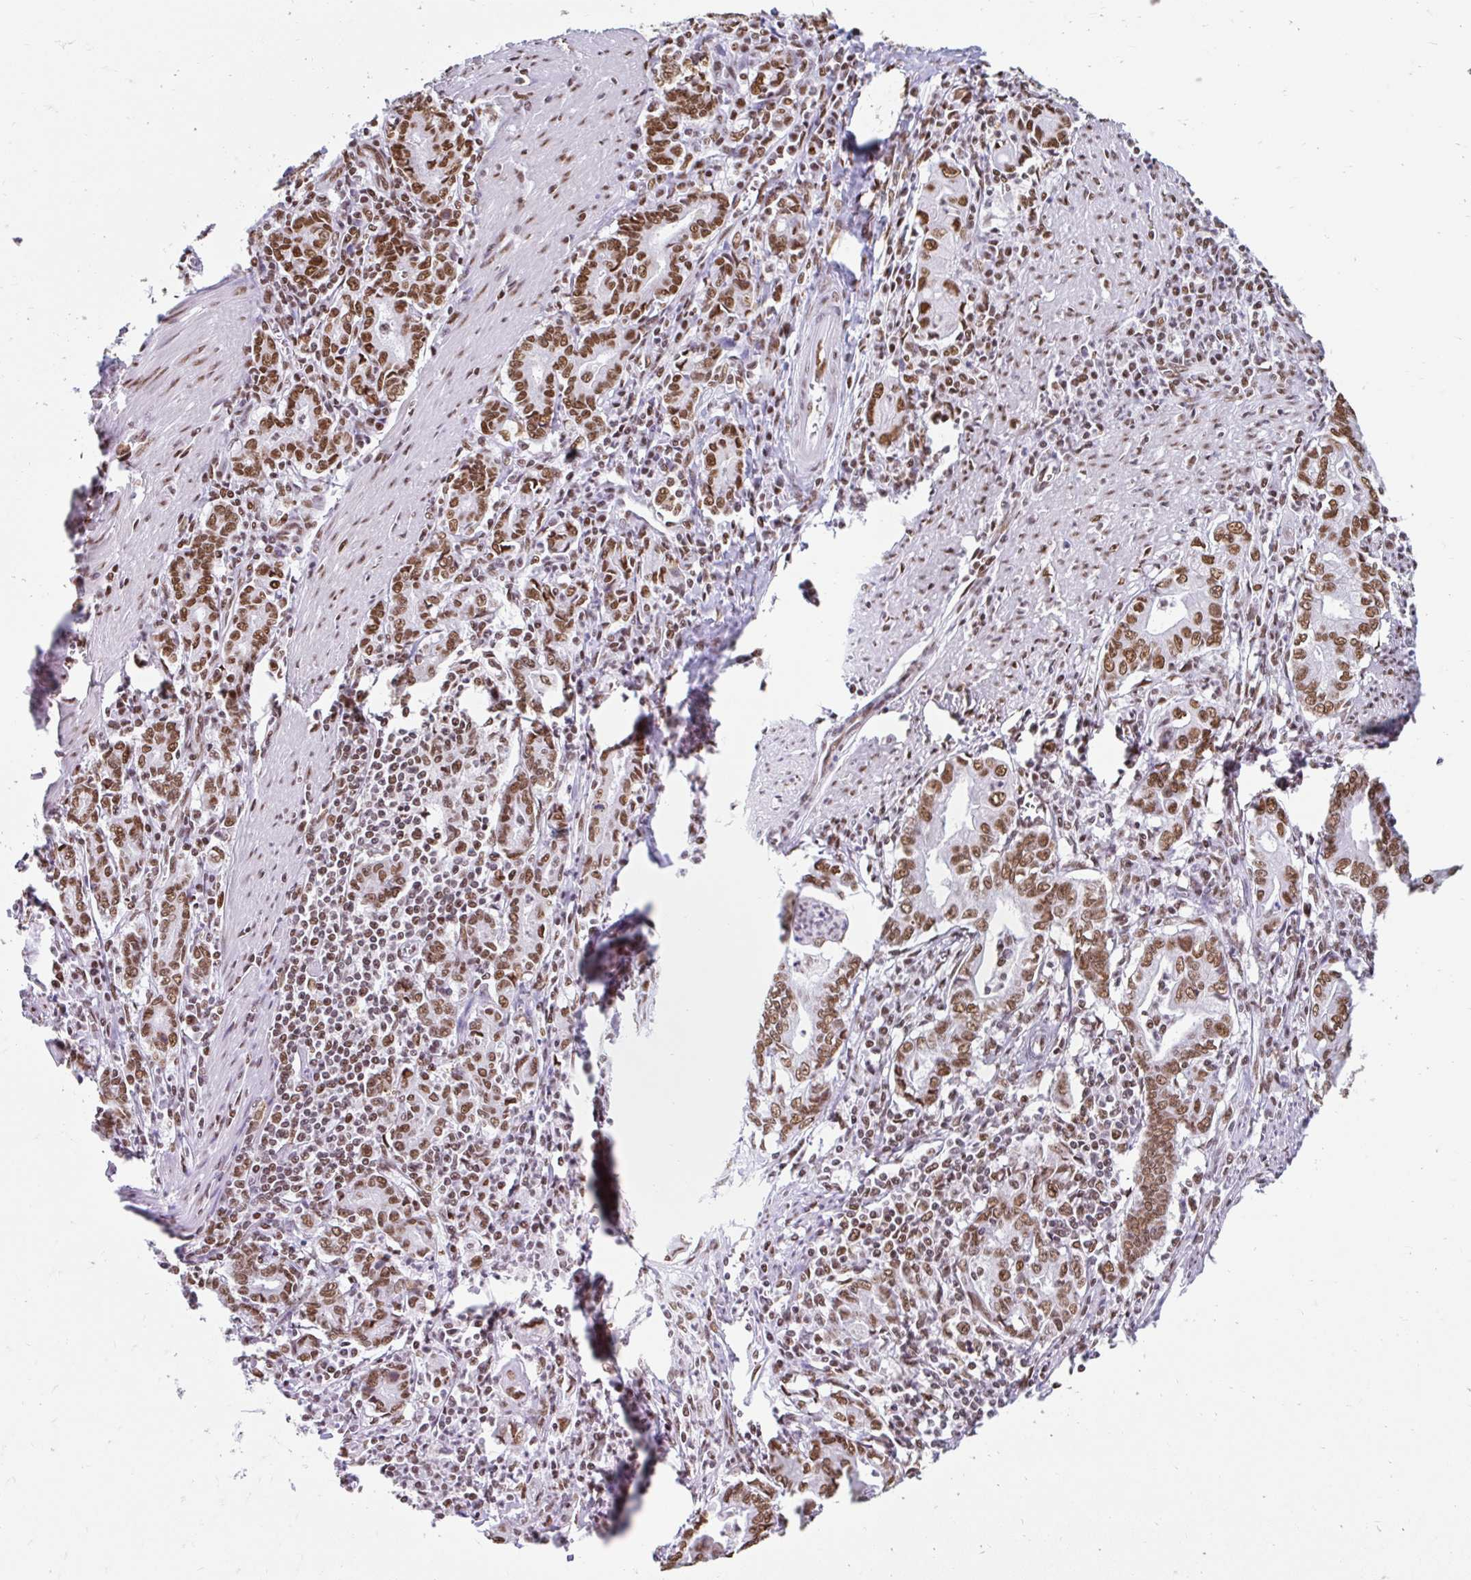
{"staining": {"intensity": "moderate", "quantity": ">75%", "location": "nuclear"}, "tissue": "stomach cancer", "cell_type": "Tumor cells", "image_type": "cancer", "snomed": [{"axis": "morphology", "description": "Adenocarcinoma, NOS"}, {"axis": "topography", "description": "Stomach, upper"}], "caption": "Stomach cancer (adenocarcinoma) was stained to show a protein in brown. There is medium levels of moderate nuclear staining in approximately >75% of tumor cells. The protein is stained brown, and the nuclei are stained in blue (DAB (3,3'-diaminobenzidine) IHC with brightfield microscopy, high magnification).", "gene": "KHDRBS1", "patient": {"sex": "female", "age": 79}}